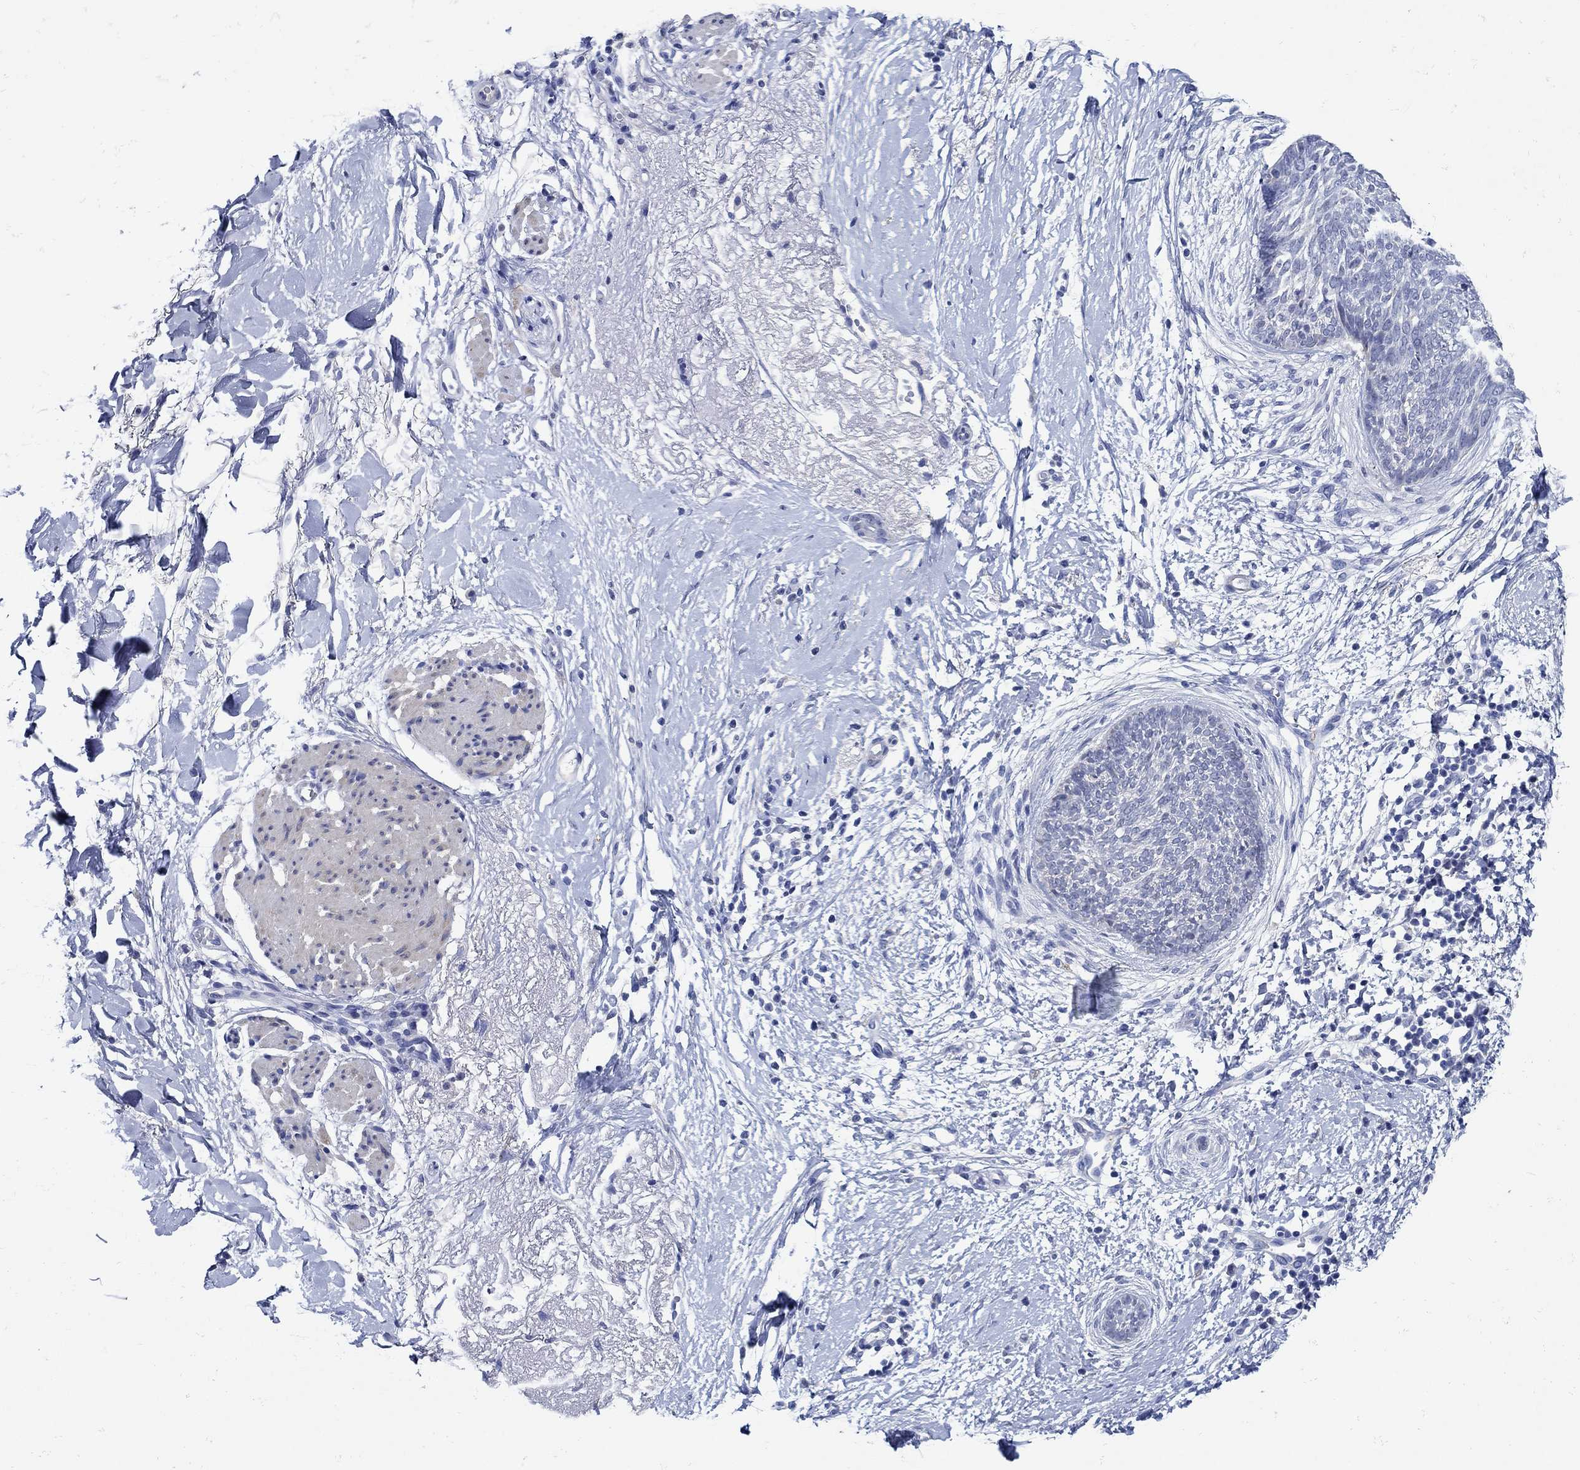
{"staining": {"intensity": "negative", "quantity": "none", "location": "none"}, "tissue": "skin cancer", "cell_type": "Tumor cells", "image_type": "cancer", "snomed": [{"axis": "morphology", "description": "Normal tissue, NOS"}, {"axis": "morphology", "description": "Basal cell carcinoma"}, {"axis": "topography", "description": "Skin"}], "caption": "Immunohistochemistry (IHC) of human skin basal cell carcinoma demonstrates no expression in tumor cells.", "gene": "NOS1", "patient": {"sex": "male", "age": 84}}